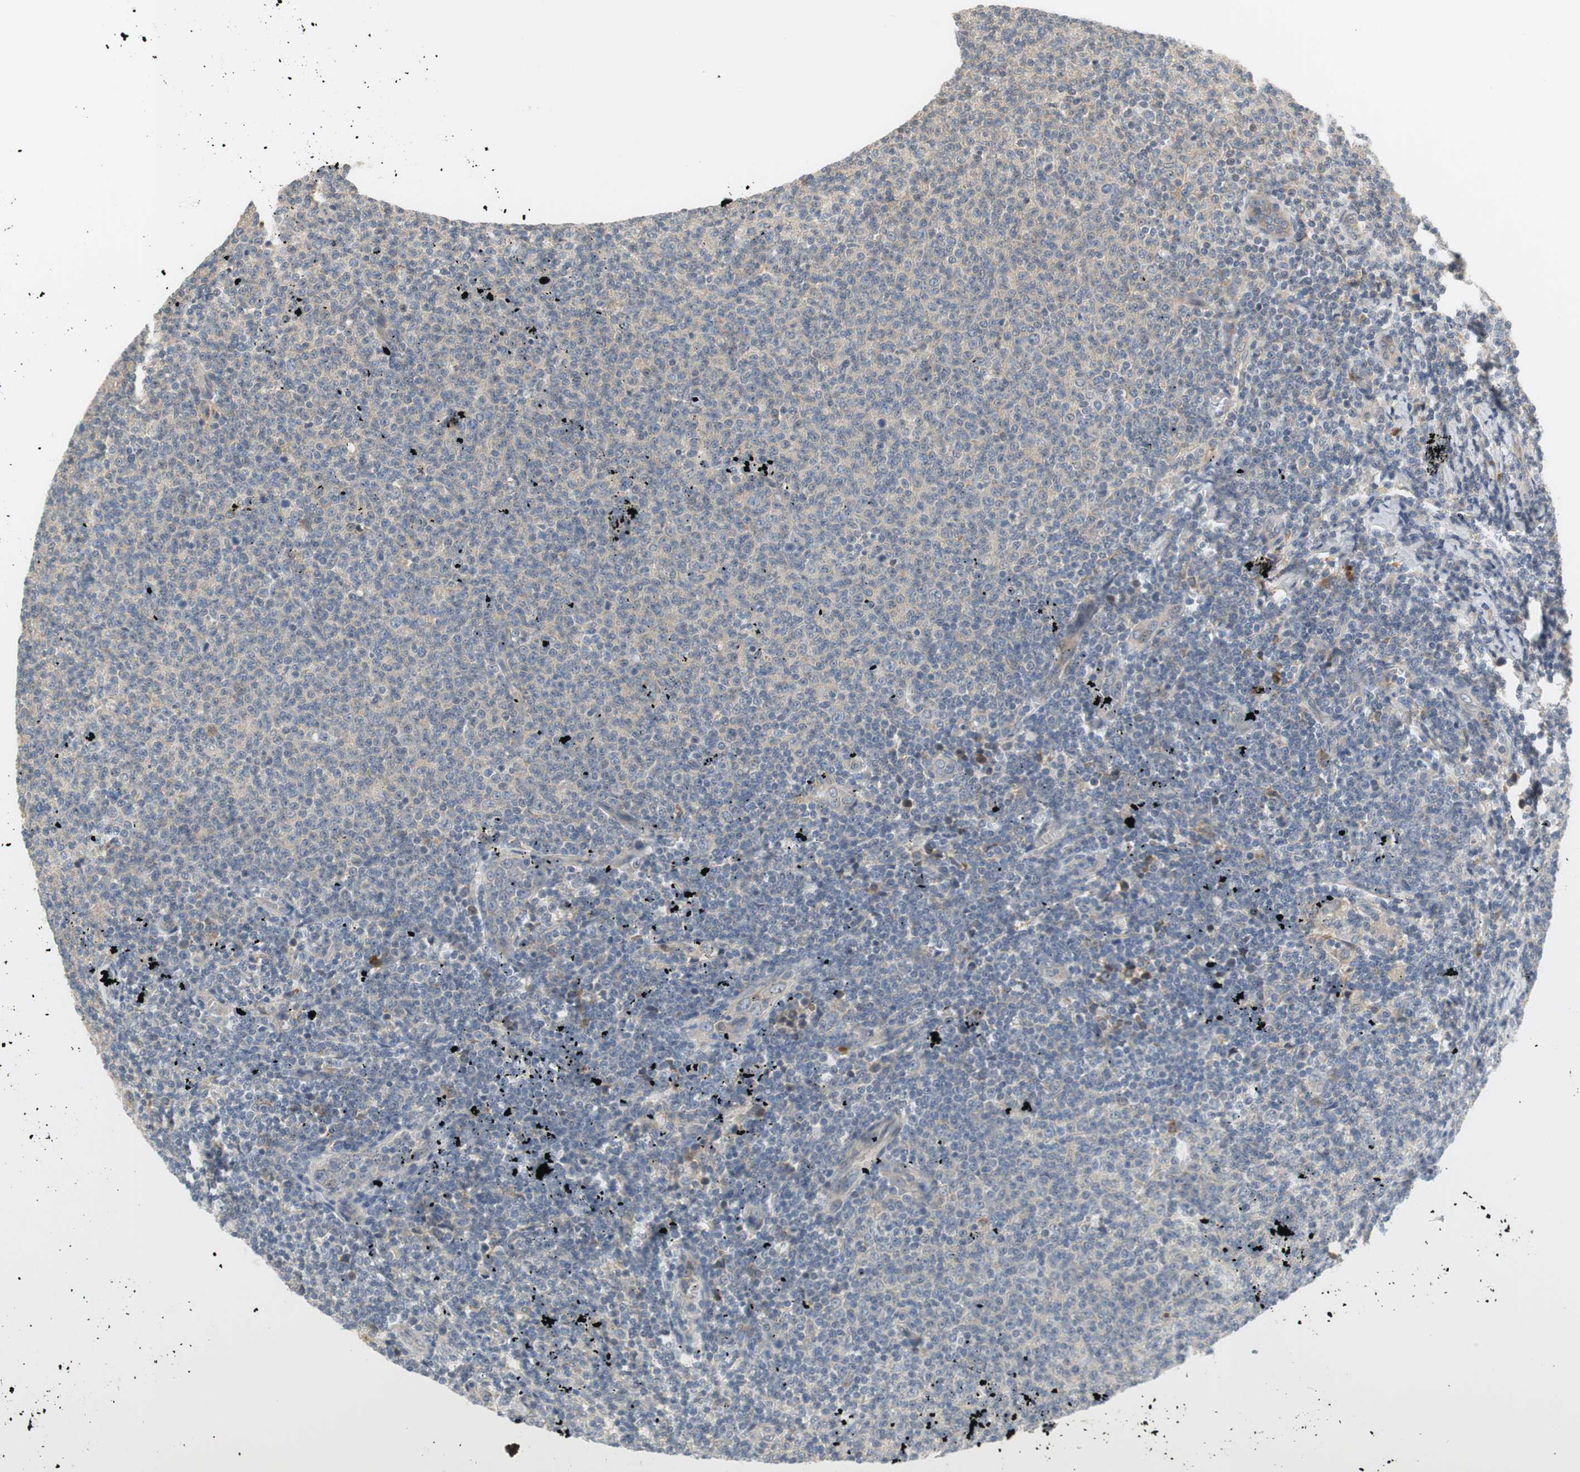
{"staining": {"intensity": "negative", "quantity": "none", "location": "none"}, "tissue": "lymphoma", "cell_type": "Tumor cells", "image_type": "cancer", "snomed": [{"axis": "morphology", "description": "Malignant lymphoma, non-Hodgkin's type, Low grade"}, {"axis": "topography", "description": "Lymph node"}], "caption": "The photomicrograph demonstrates no significant staining in tumor cells of lymphoma.", "gene": "C4A", "patient": {"sex": "male", "age": 66}}